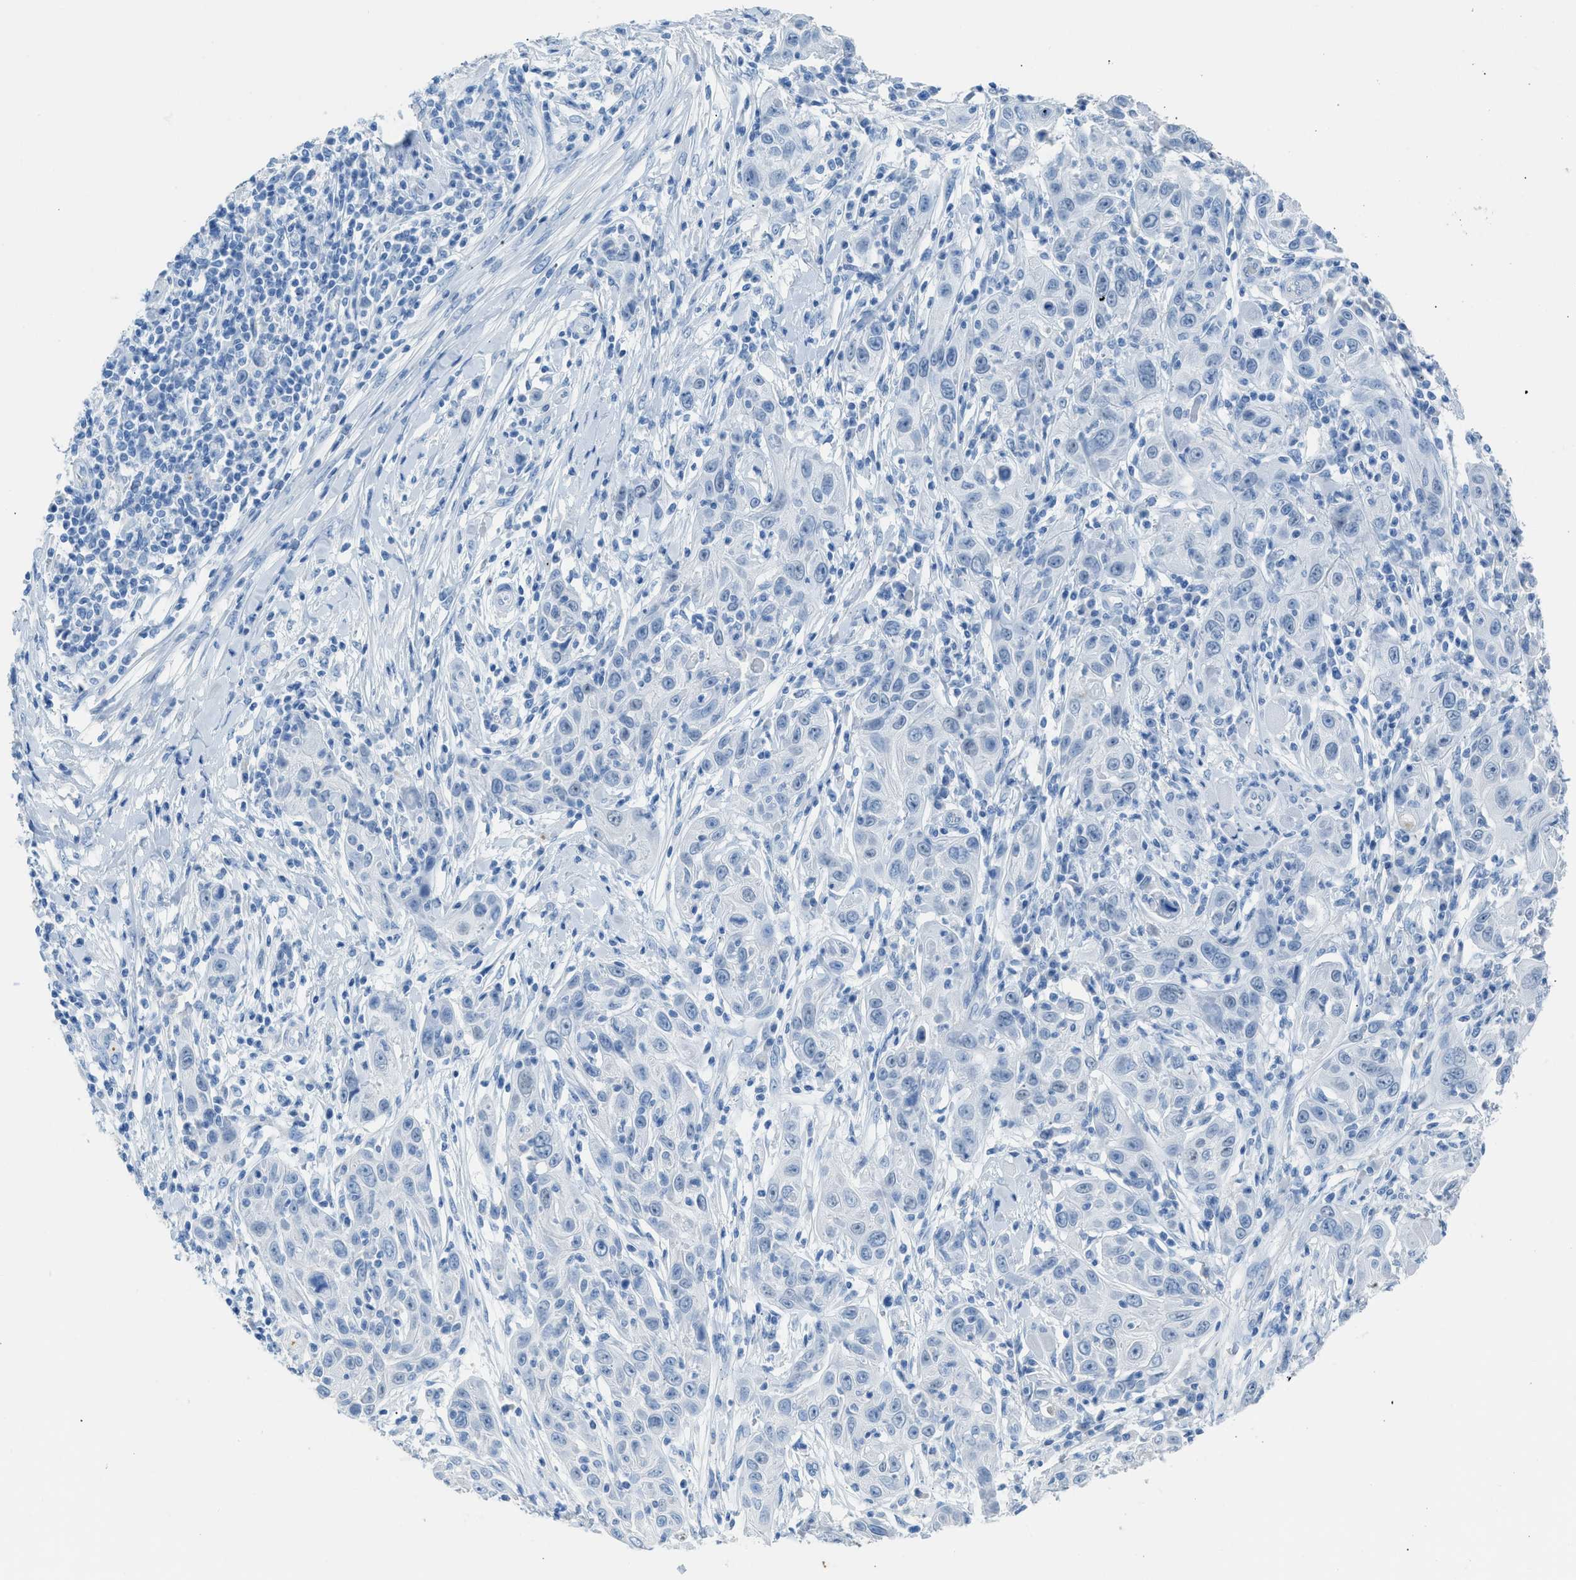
{"staining": {"intensity": "negative", "quantity": "none", "location": "none"}, "tissue": "skin cancer", "cell_type": "Tumor cells", "image_type": "cancer", "snomed": [{"axis": "morphology", "description": "Squamous cell carcinoma, NOS"}, {"axis": "topography", "description": "Skin"}], "caption": "Immunohistochemistry micrograph of neoplastic tissue: skin cancer stained with DAB (3,3'-diaminobenzidine) displays no significant protein expression in tumor cells.", "gene": "FAIM2", "patient": {"sex": "female", "age": 88}}